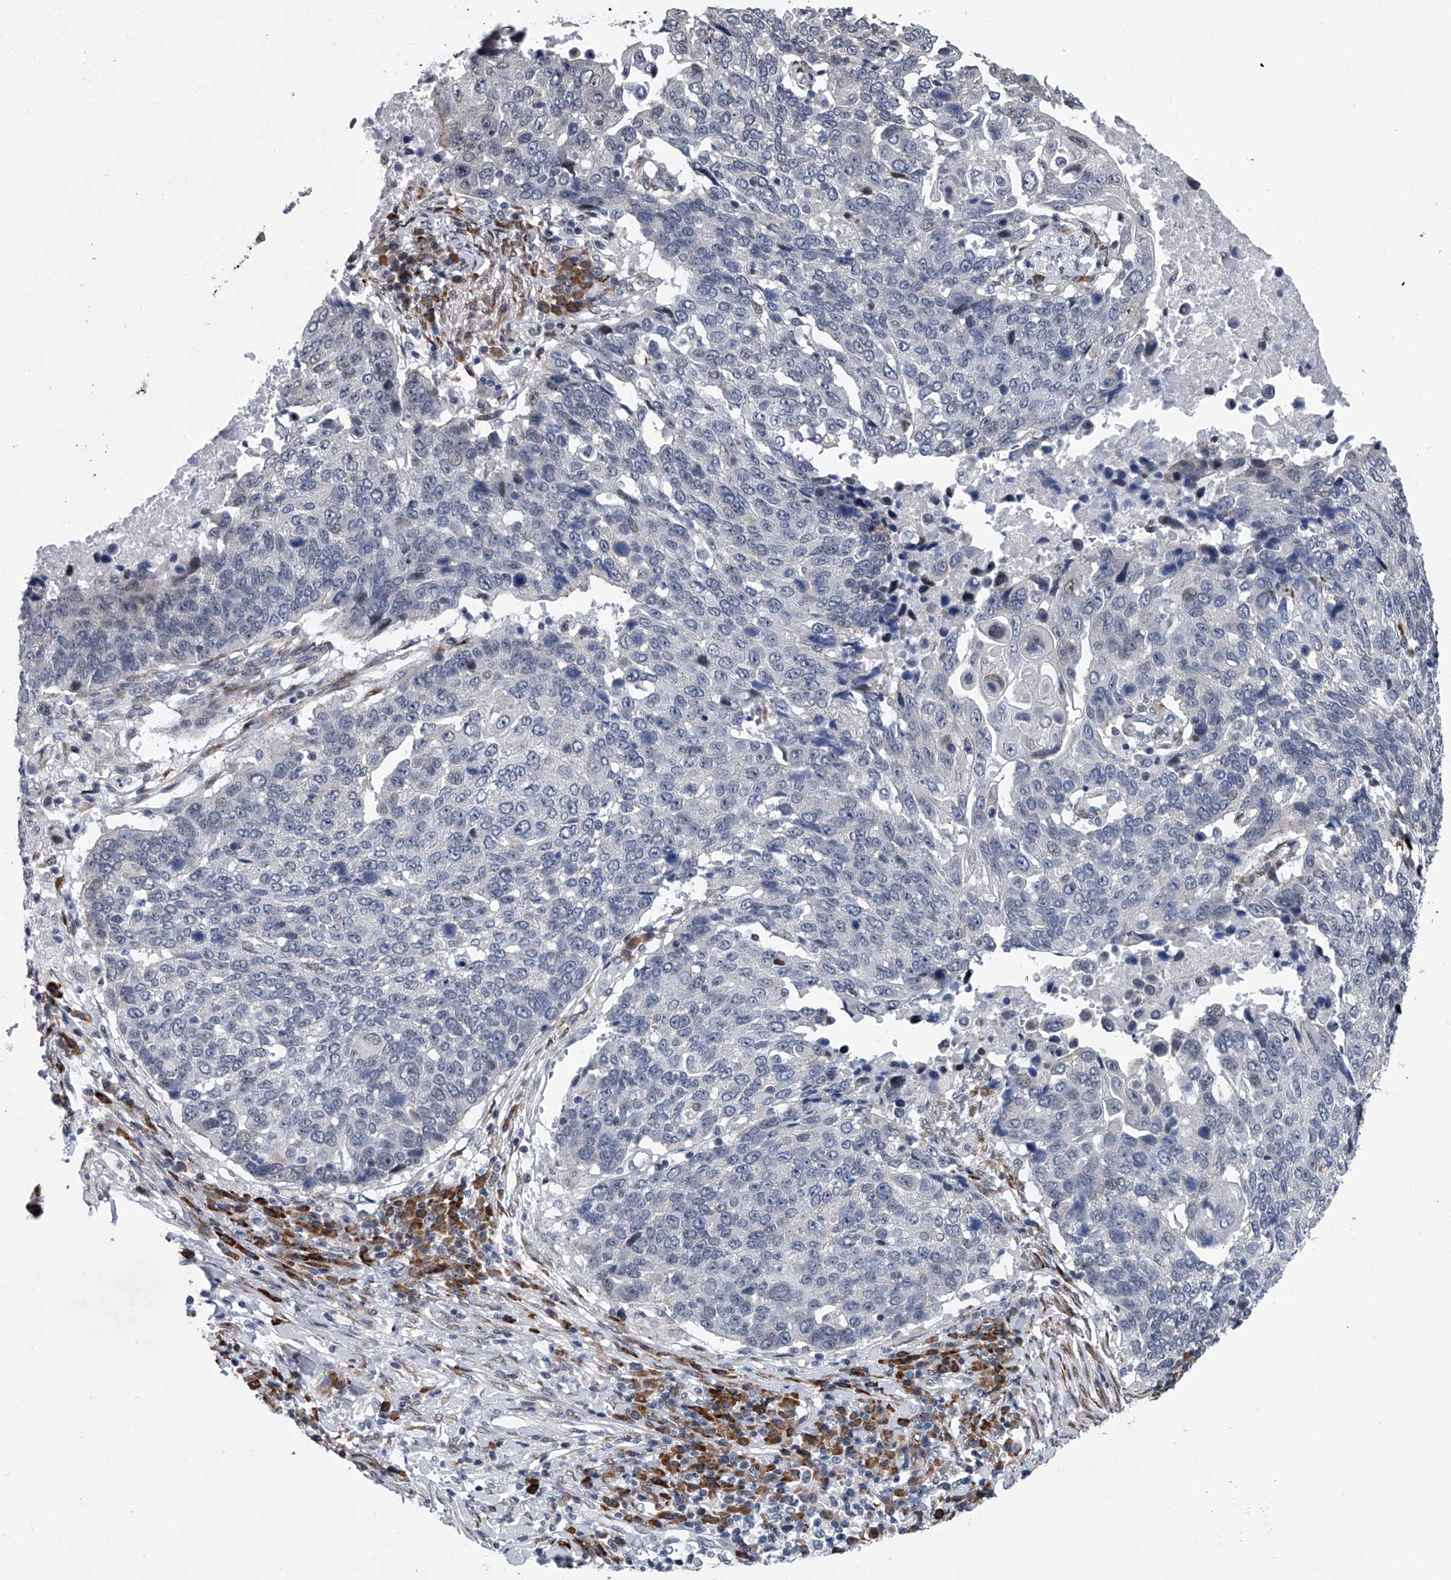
{"staining": {"intensity": "negative", "quantity": "none", "location": "none"}, "tissue": "lung cancer", "cell_type": "Tumor cells", "image_type": "cancer", "snomed": [{"axis": "morphology", "description": "Squamous cell carcinoma, NOS"}, {"axis": "topography", "description": "Lung"}], "caption": "DAB immunohistochemical staining of lung cancer demonstrates no significant positivity in tumor cells. (Brightfield microscopy of DAB IHC at high magnification).", "gene": "PPP2R5D", "patient": {"sex": "male", "age": 66}}